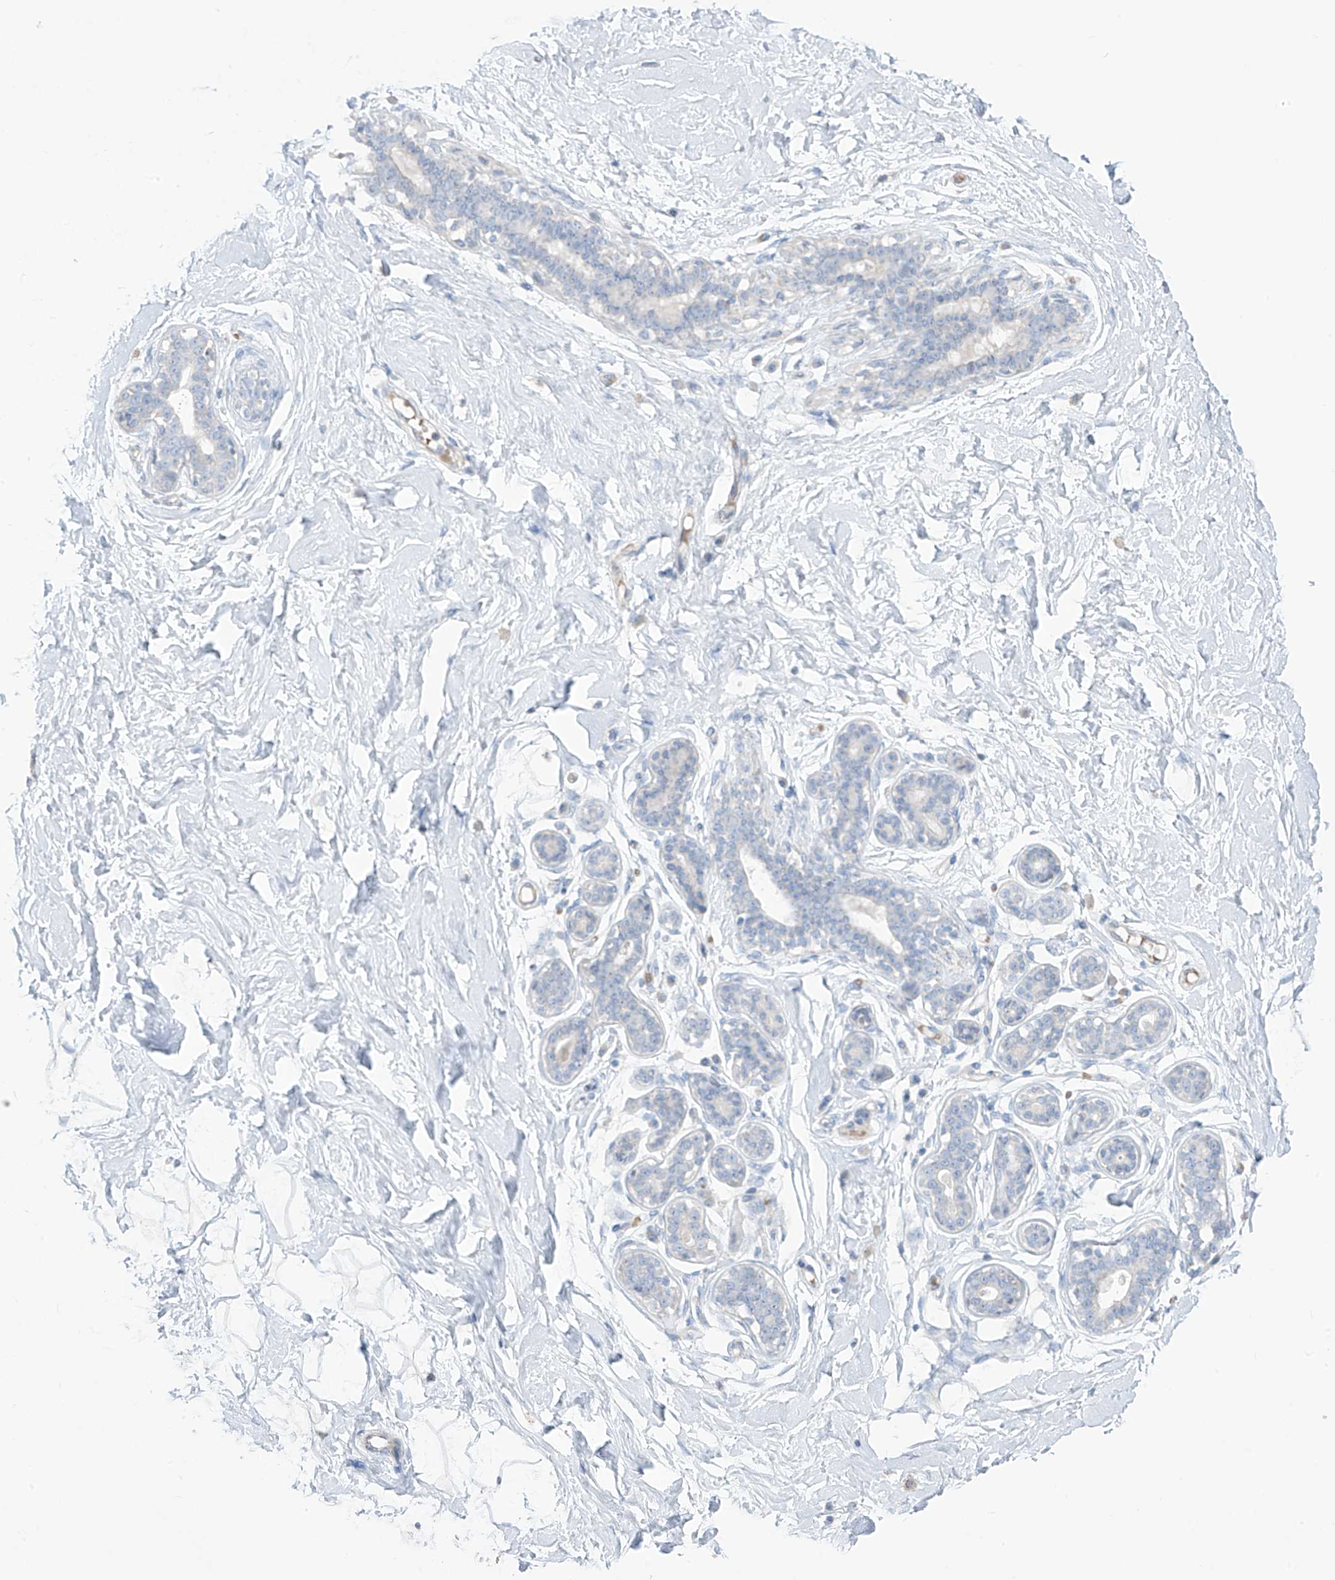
{"staining": {"intensity": "negative", "quantity": "none", "location": "none"}, "tissue": "breast", "cell_type": "Adipocytes", "image_type": "normal", "snomed": [{"axis": "morphology", "description": "Normal tissue, NOS"}, {"axis": "morphology", "description": "Adenoma, NOS"}, {"axis": "topography", "description": "Breast"}], "caption": "Breast was stained to show a protein in brown. There is no significant expression in adipocytes. (DAB immunohistochemistry, high magnification).", "gene": "ASPRV1", "patient": {"sex": "female", "age": 23}}